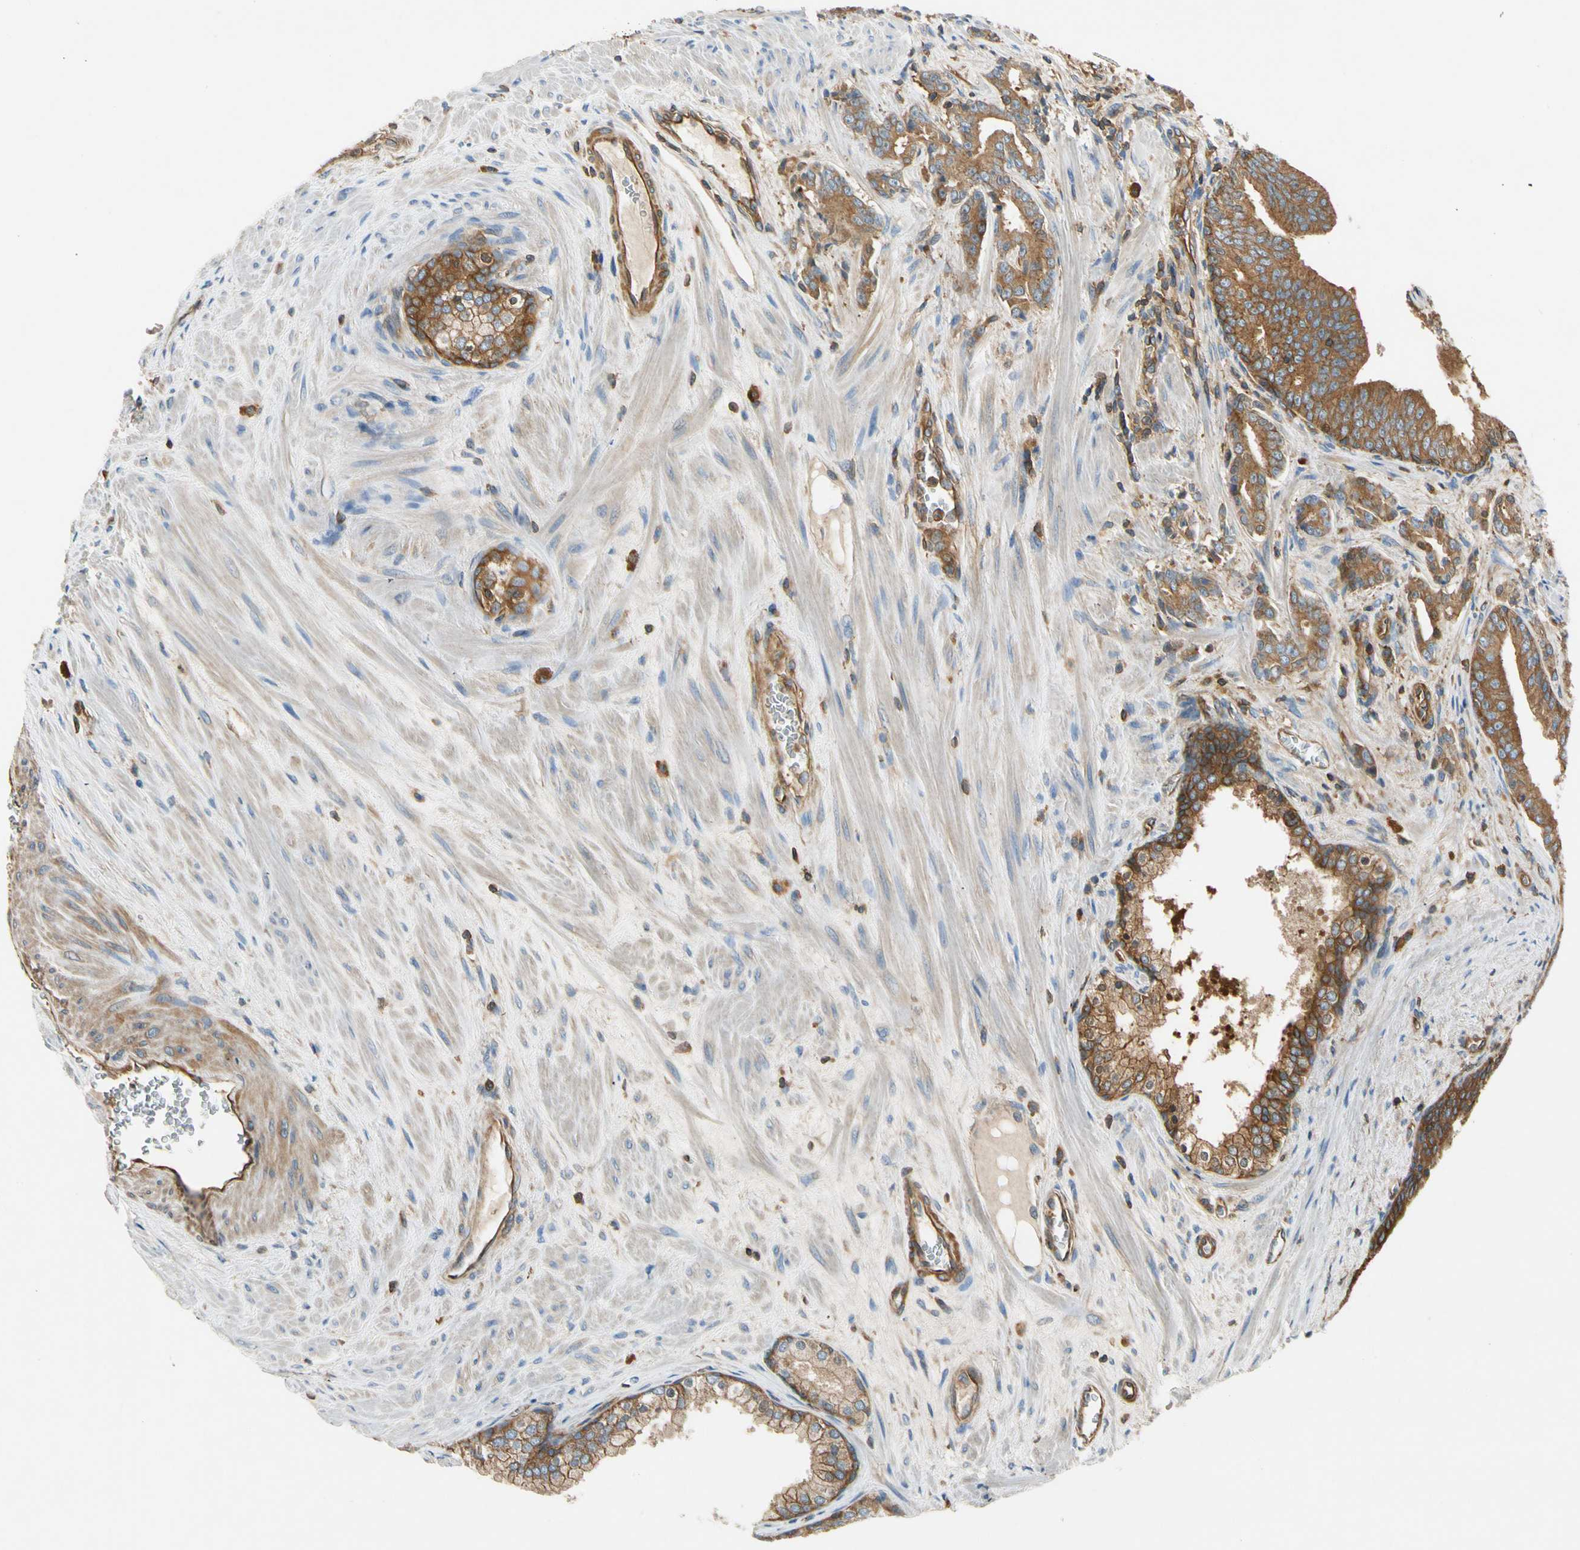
{"staining": {"intensity": "strong", "quantity": ">75%", "location": "cytoplasmic/membranous"}, "tissue": "prostate cancer", "cell_type": "Tumor cells", "image_type": "cancer", "snomed": [{"axis": "morphology", "description": "Adenocarcinoma, Low grade"}, {"axis": "topography", "description": "Prostate"}], "caption": "Immunohistochemical staining of human prostate cancer demonstrates high levels of strong cytoplasmic/membranous positivity in about >75% of tumor cells.", "gene": "TCP11L1", "patient": {"sex": "male", "age": 58}}